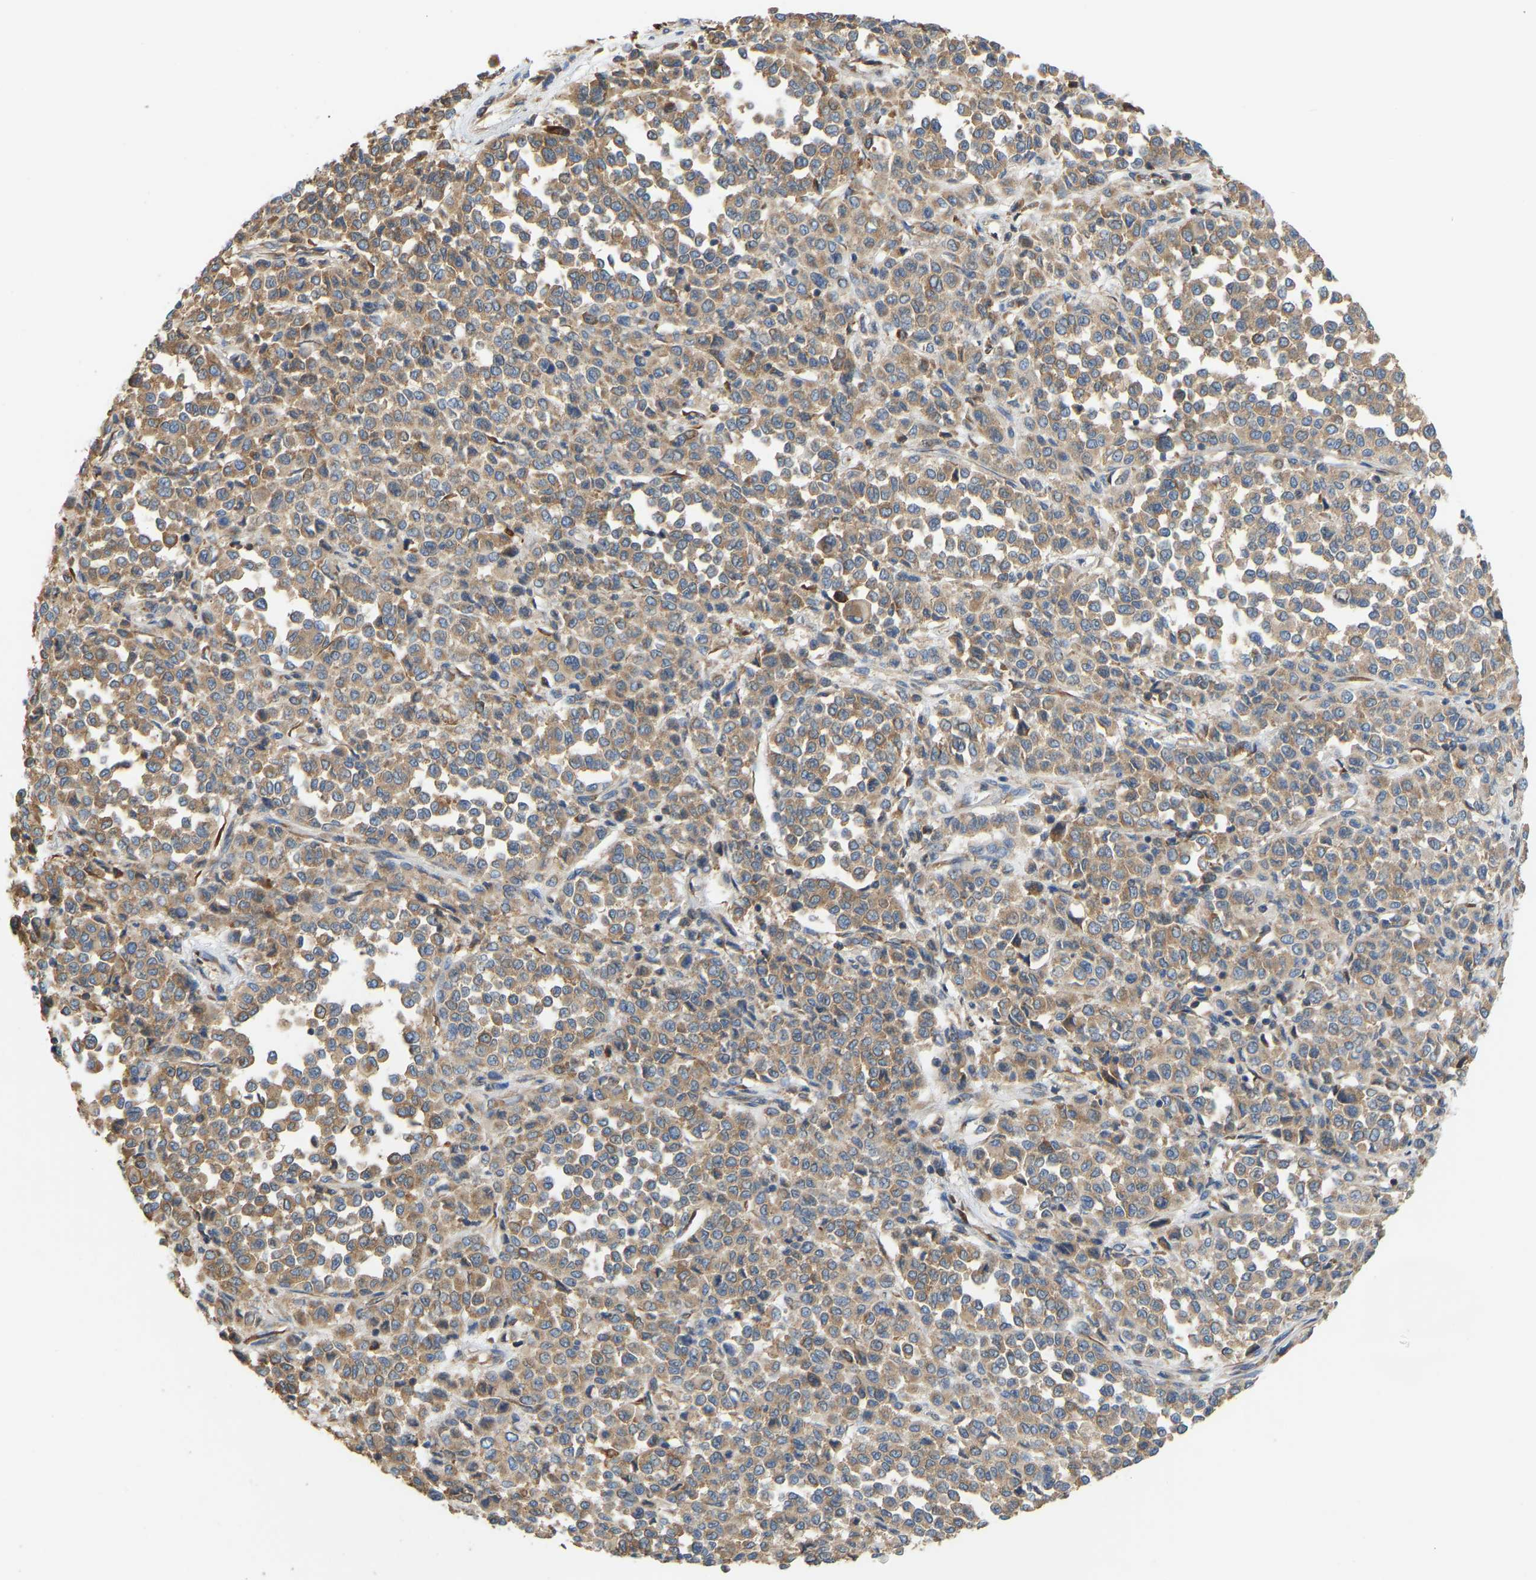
{"staining": {"intensity": "moderate", "quantity": ">75%", "location": "cytoplasmic/membranous"}, "tissue": "melanoma", "cell_type": "Tumor cells", "image_type": "cancer", "snomed": [{"axis": "morphology", "description": "Malignant melanoma, Metastatic site"}, {"axis": "topography", "description": "Pancreas"}], "caption": "Protein staining of melanoma tissue reveals moderate cytoplasmic/membranous positivity in about >75% of tumor cells. Nuclei are stained in blue.", "gene": "RPS6KB2", "patient": {"sex": "female", "age": 30}}